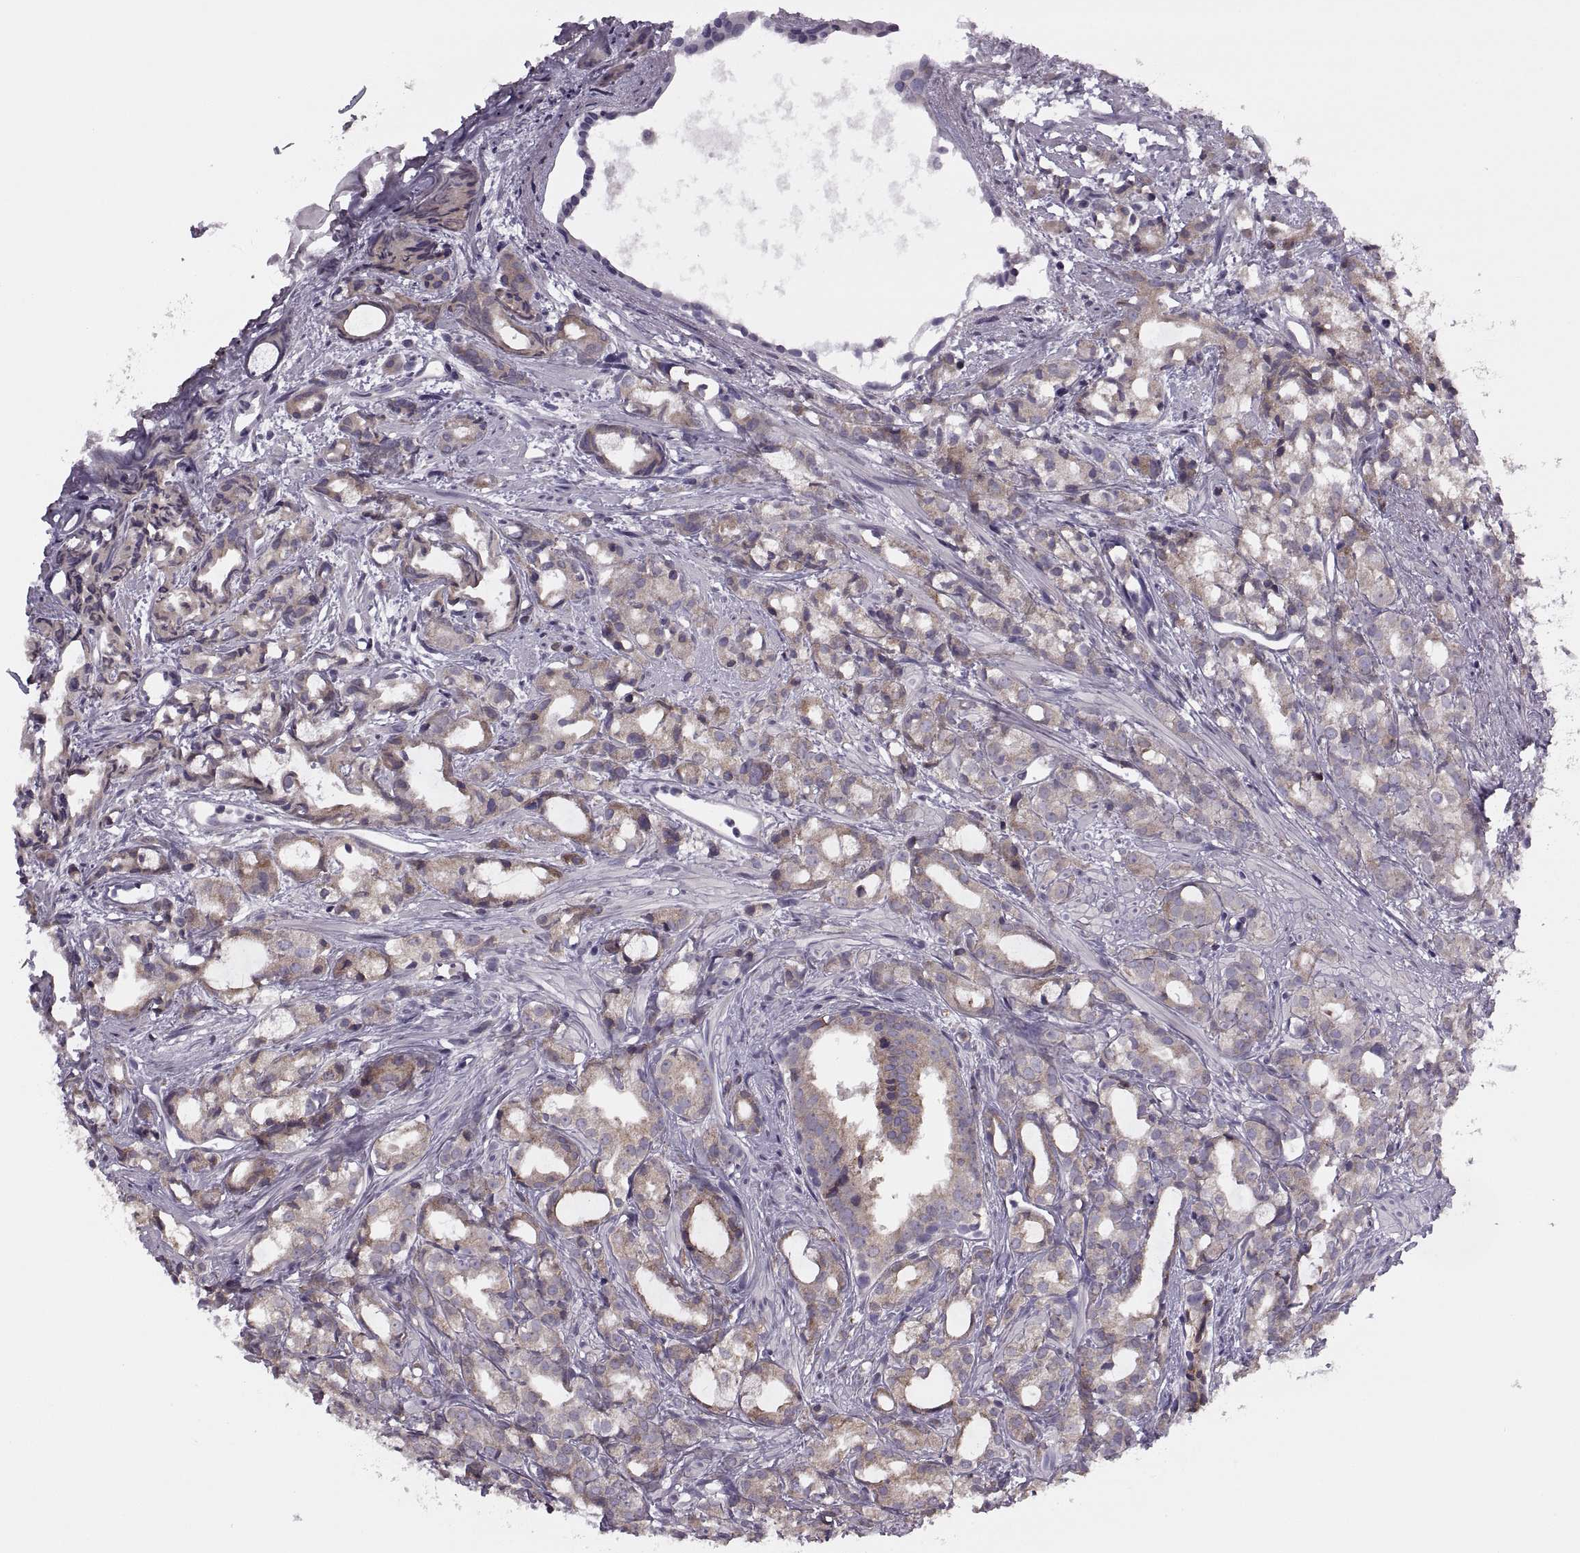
{"staining": {"intensity": "weak", "quantity": "25%-75%", "location": "cytoplasmic/membranous"}, "tissue": "prostate cancer", "cell_type": "Tumor cells", "image_type": "cancer", "snomed": [{"axis": "morphology", "description": "Adenocarcinoma, High grade"}, {"axis": "topography", "description": "Prostate"}], "caption": "Weak cytoplasmic/membranous staining for a protein is identified in approximately 25%-75% of tumor cells of prostate cancer using IHC.", "gene": "LETM2", "patient": {"sex": "male", "age": 79}}